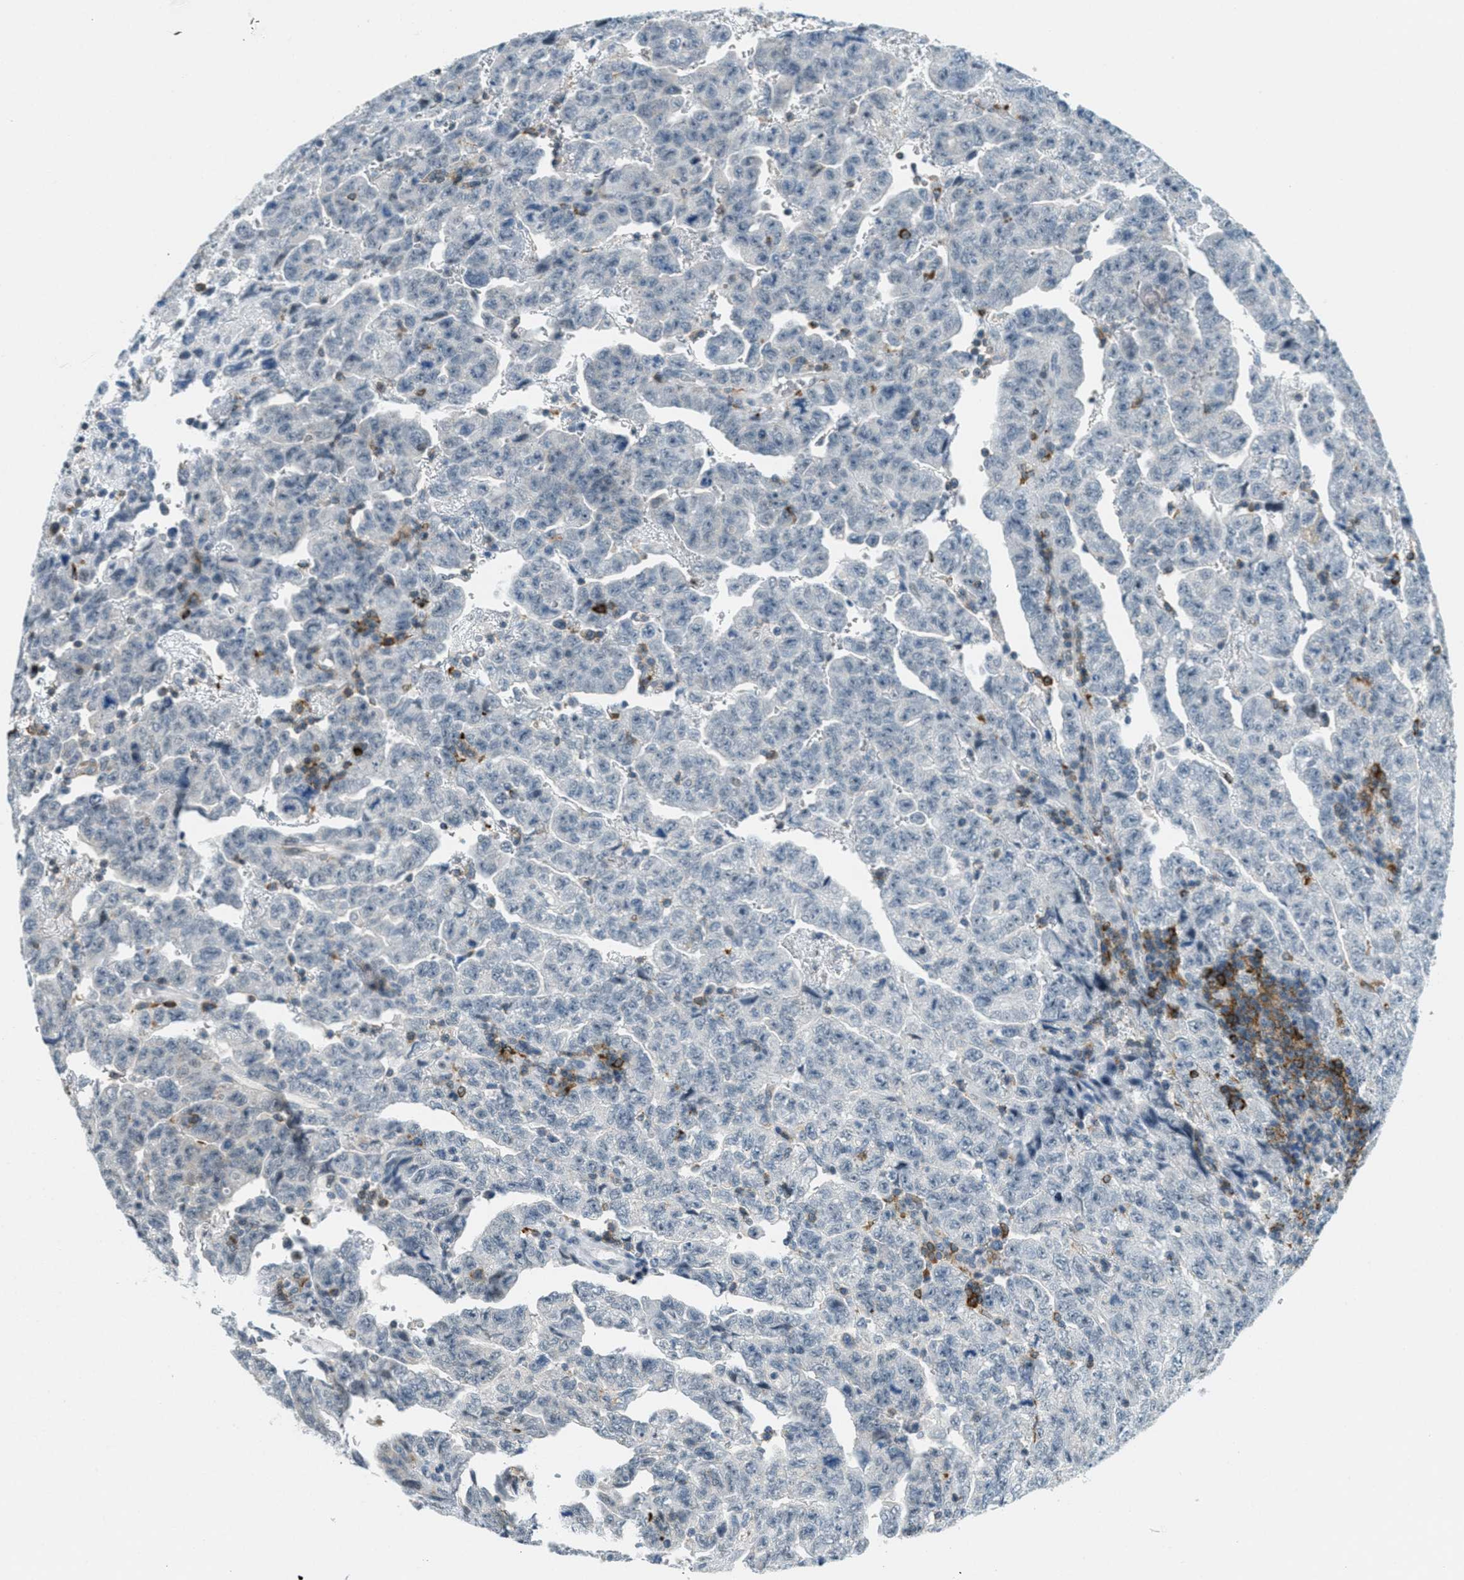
{"staining": {"intensity": "negative", "quantity": "none", "location": "none"}, "tissue": "testis cancer", "cell_type": "Tumor cells", "image_type": "cancer", "snomed": [{"axis": "morphology", "description": "Carcinoma, Embryonal, NOS"}, {"axis": "topography", "description": "Testis"}], "caption": "Protein analysis of embryonal carcinoma (testis) demonstrates no significant positivity in tumor cells.", "gene": "FYN", "patient": {"sex": "male", "age": 28}}